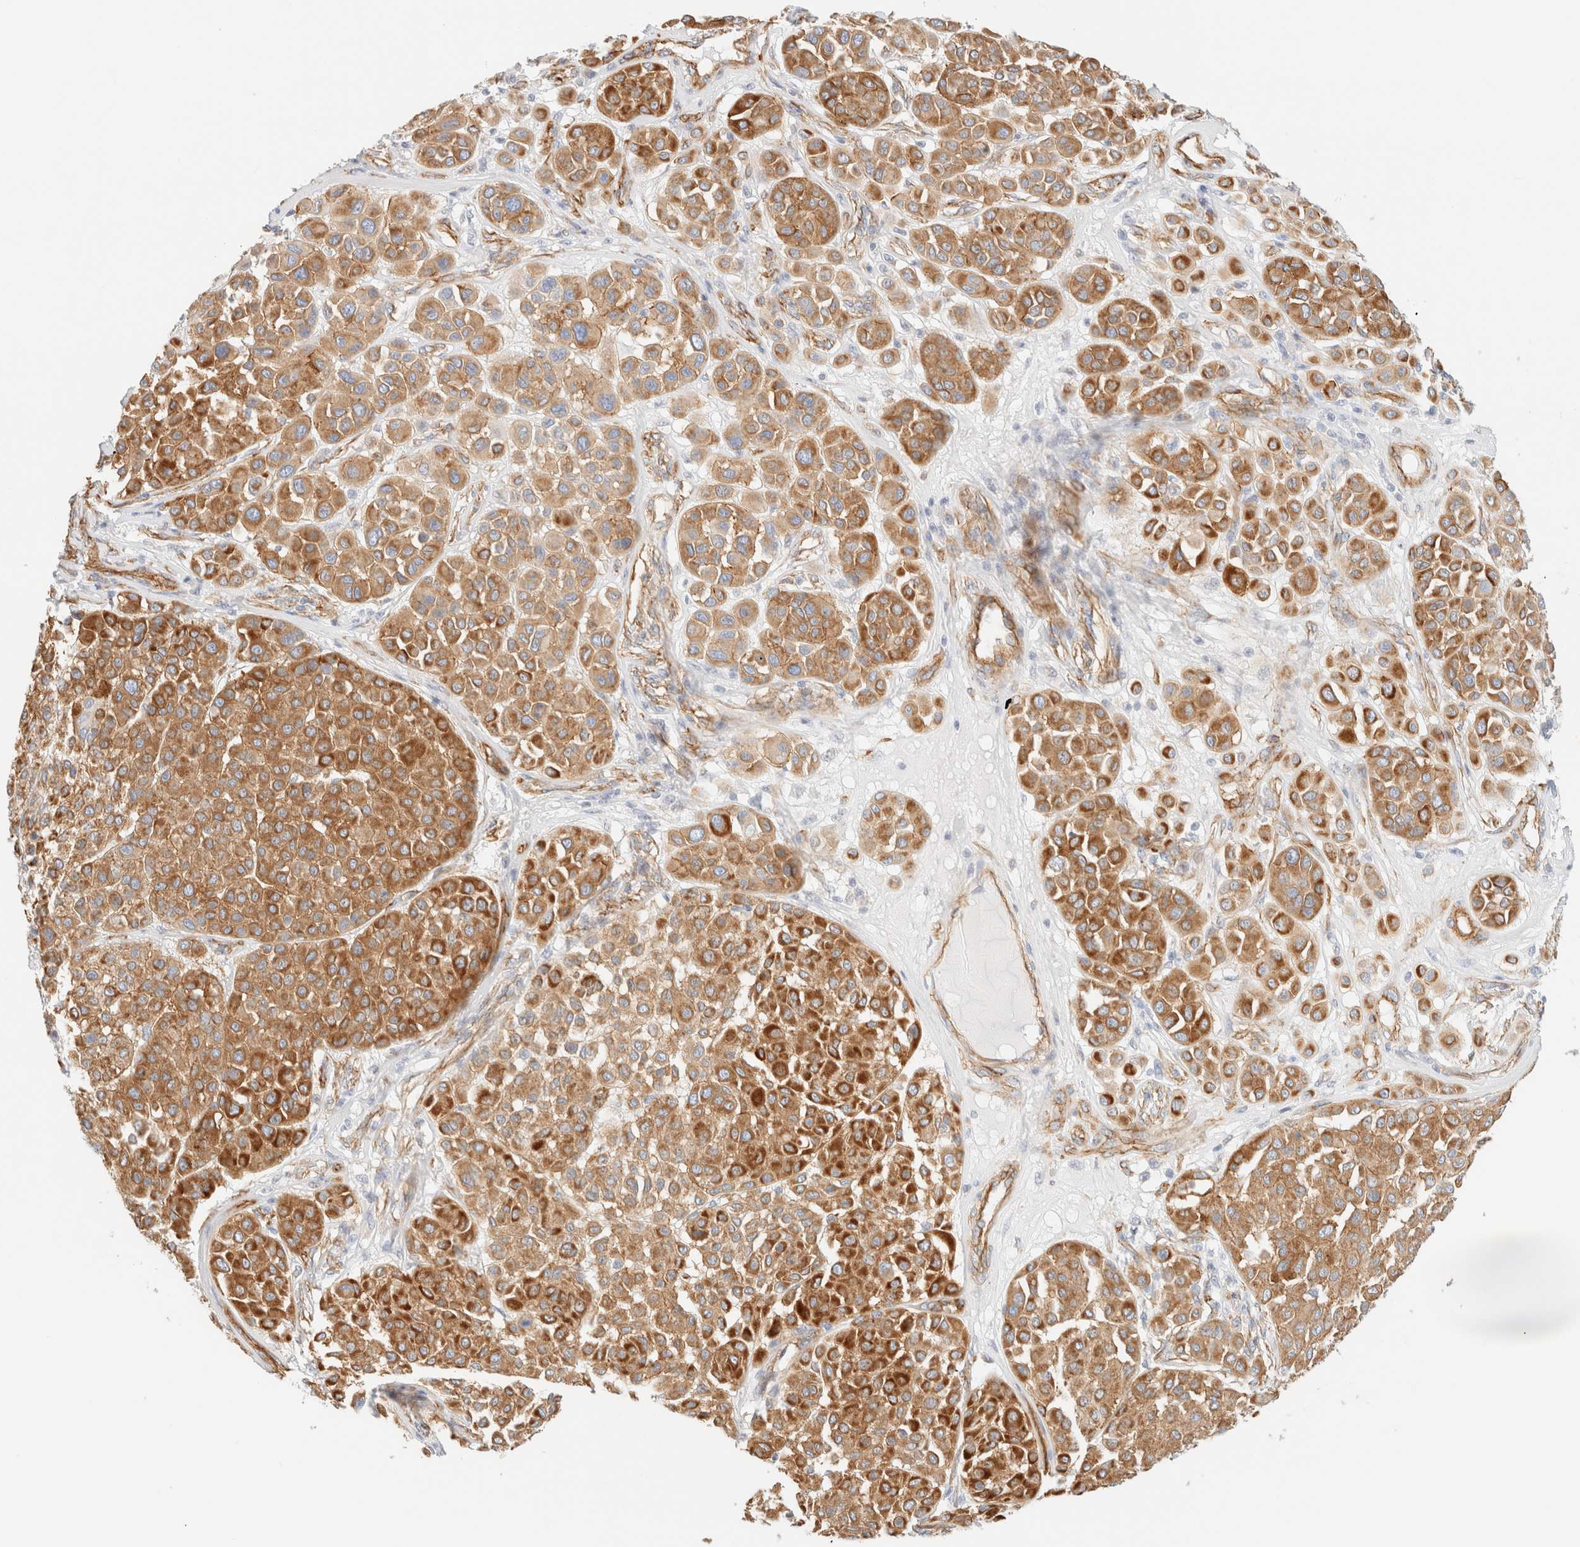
{"staining": {"intensity": "strong", "quantity": ">75%", "location": "cytoplasmic/membranous"}, "tissue": "melanoma", "cell_type": "Tumor cells", "image_type": "cancer", "snomed": [{"axis": "morphology", "description": "Malignant melanoma, Metastatic site"}, {"axis": "topography", "description": "Soft tissue"}], "caption": "Strong cytoplasmic/membranous protein staining is identified in about >75% of tumor cells in melanoma.", "gene": "CYB5R4", "patient": {"sex": "male", "age": 41}}